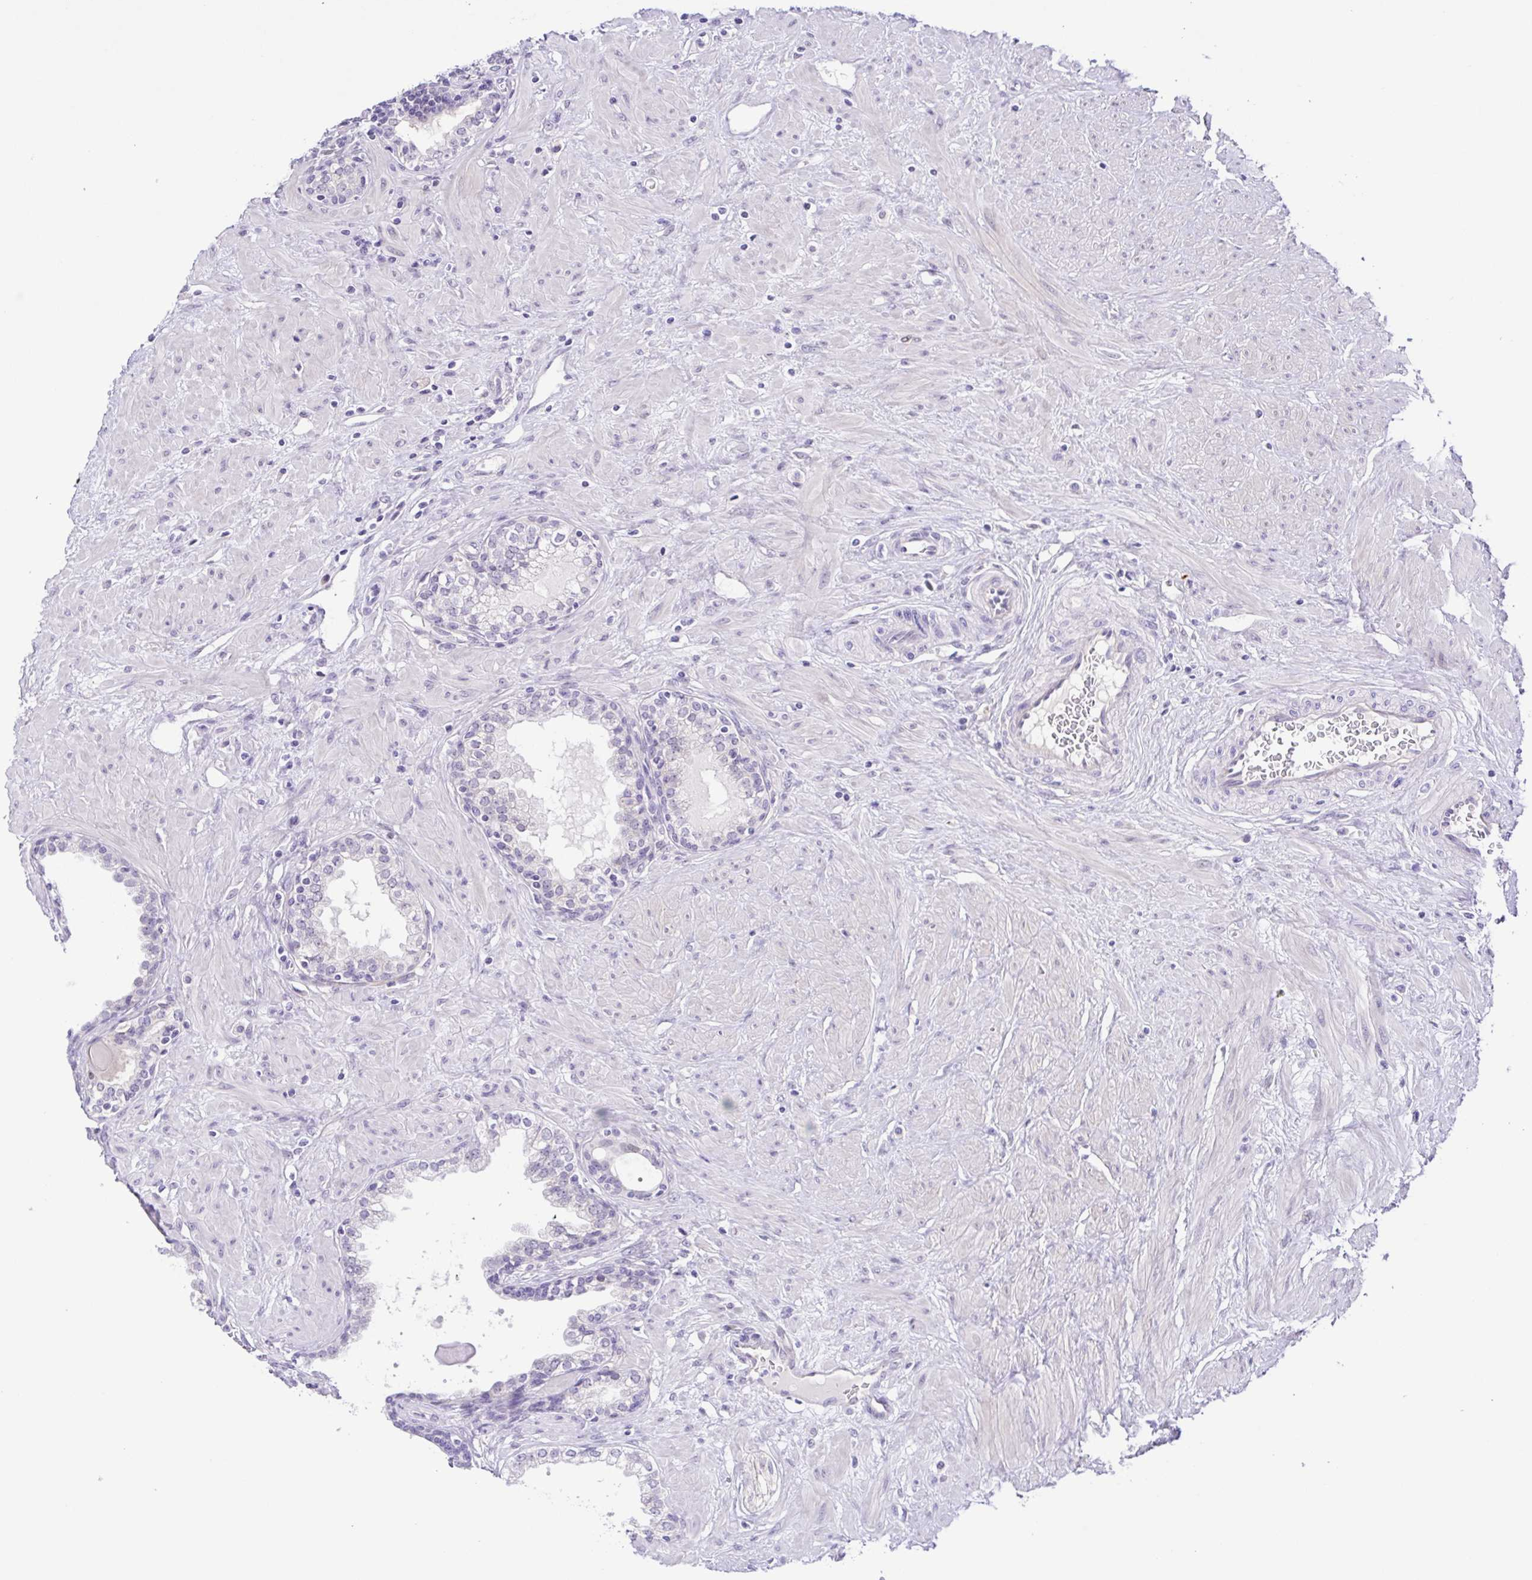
{"staining": {"intensity": "negative", "quantity": "none", "location": "none"}, "tissue": "prostate", "cell_type": "Glandular cells", "image_type": "normal", "snomed": [{"axis": "morphology", "description": "Normal tissue, NOS"}, {"axis": "topography", "description": "Prostate"}], "caption": "Immunohistochemical staining of benign human prostate shows no significant staining in glandular cells. (DAB immunohistochemistry visualized using brightfield microscopy, high magnification).", "gene": "DCLK2", "patient": {"sex": "male", "age": 55}}